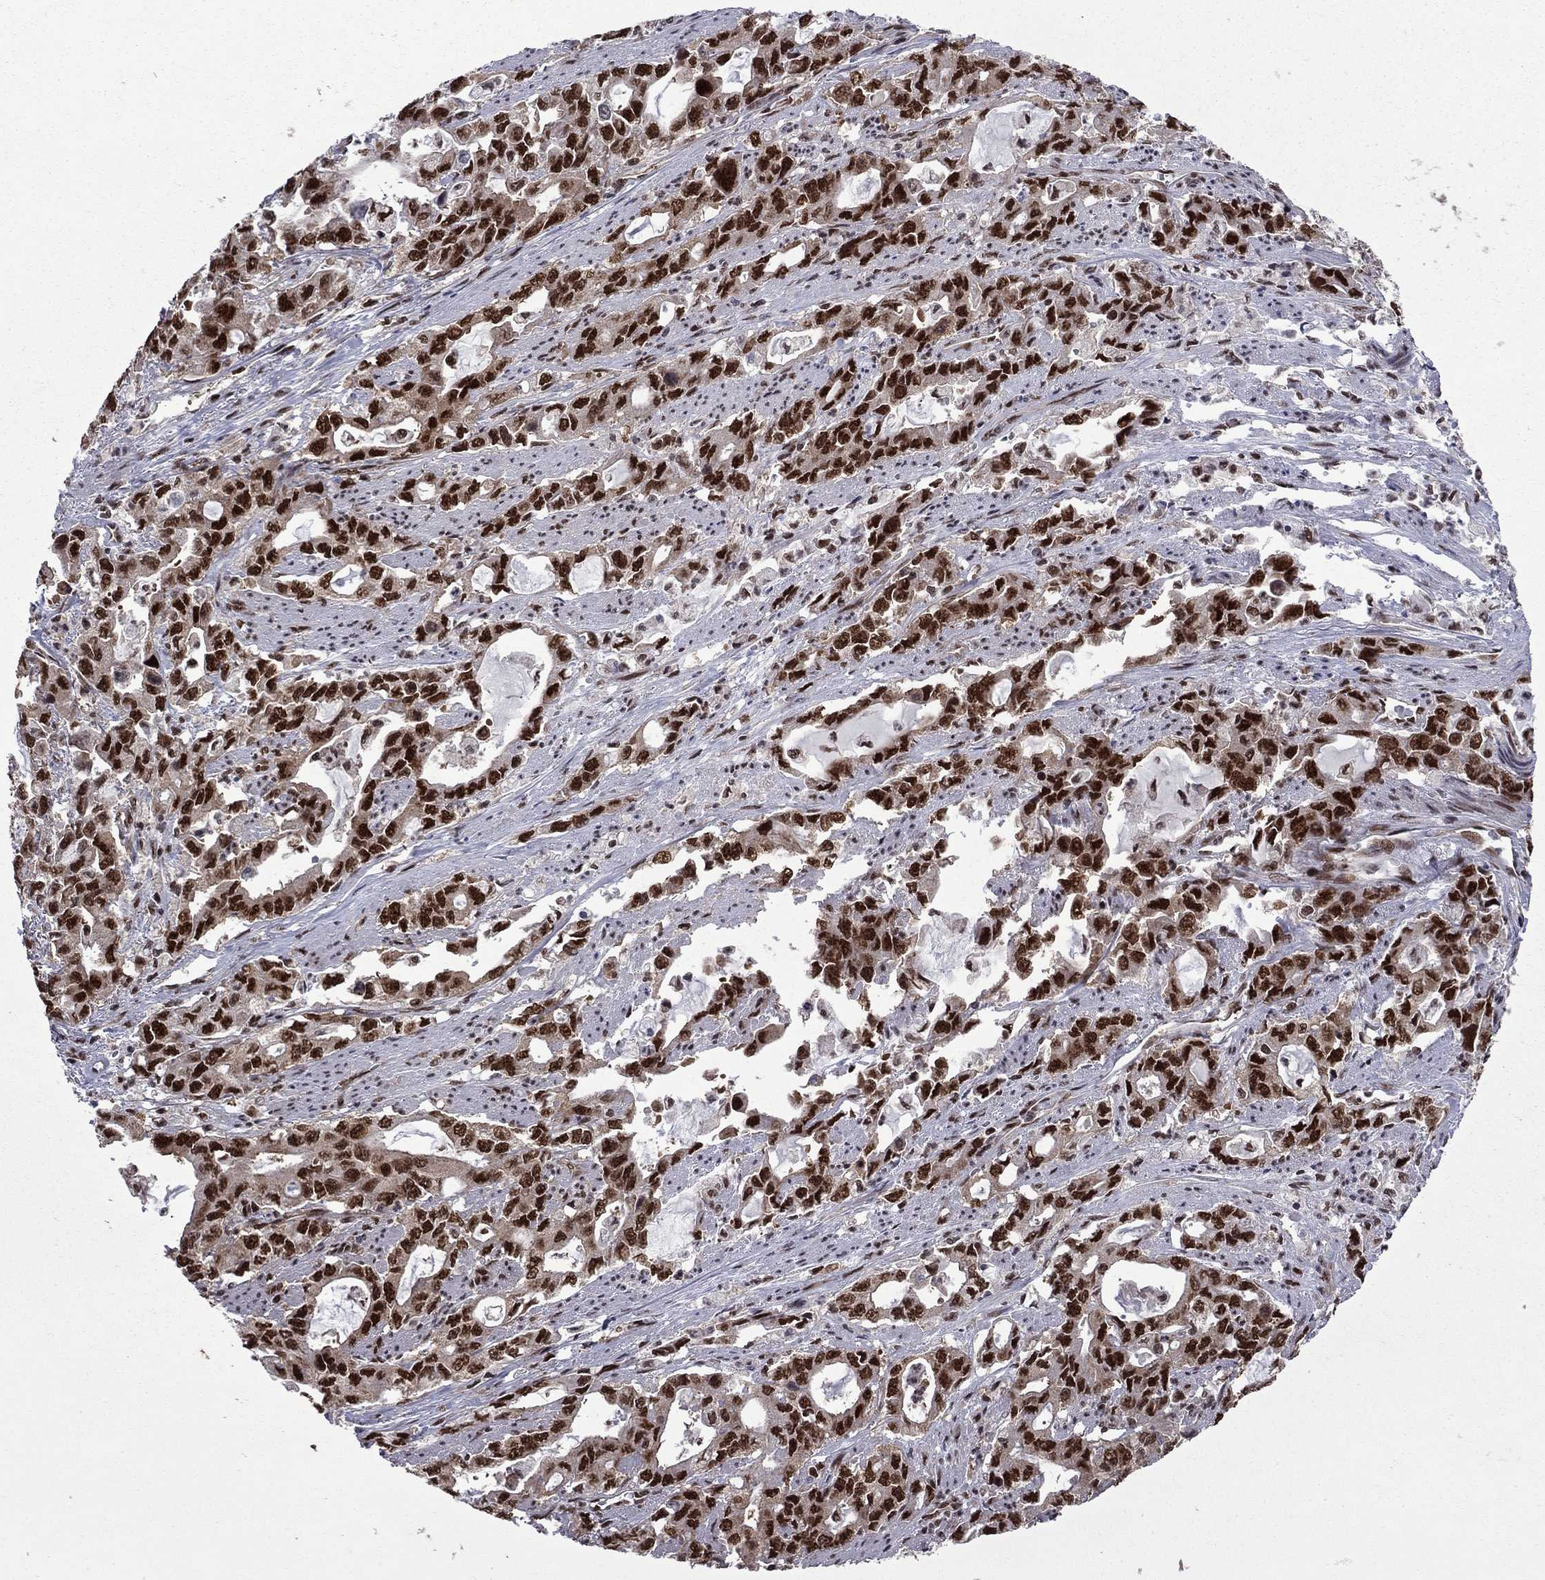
{"staining": {"intensity": "strong", "quantity": ">75%", "location": "nuclear"}, "tissue": "stomach cancer", "cell_type": "Tumor cells", "image_type": "cancer", "snomed": [{"axis": "morphology", "description": "Adenocarcinoma, NOS"}, {"axis": "topography", "description": "Stomach, upper"}], "caption": "High-power microscopy captured an immunohistochemistry photomicrograph of stomach cancer (adenocarcinoma), revealing strong nuclear staining in about >75% of tumor cells.", "gene": "MED25", "patient": {"sex": "male", "age": 85}}